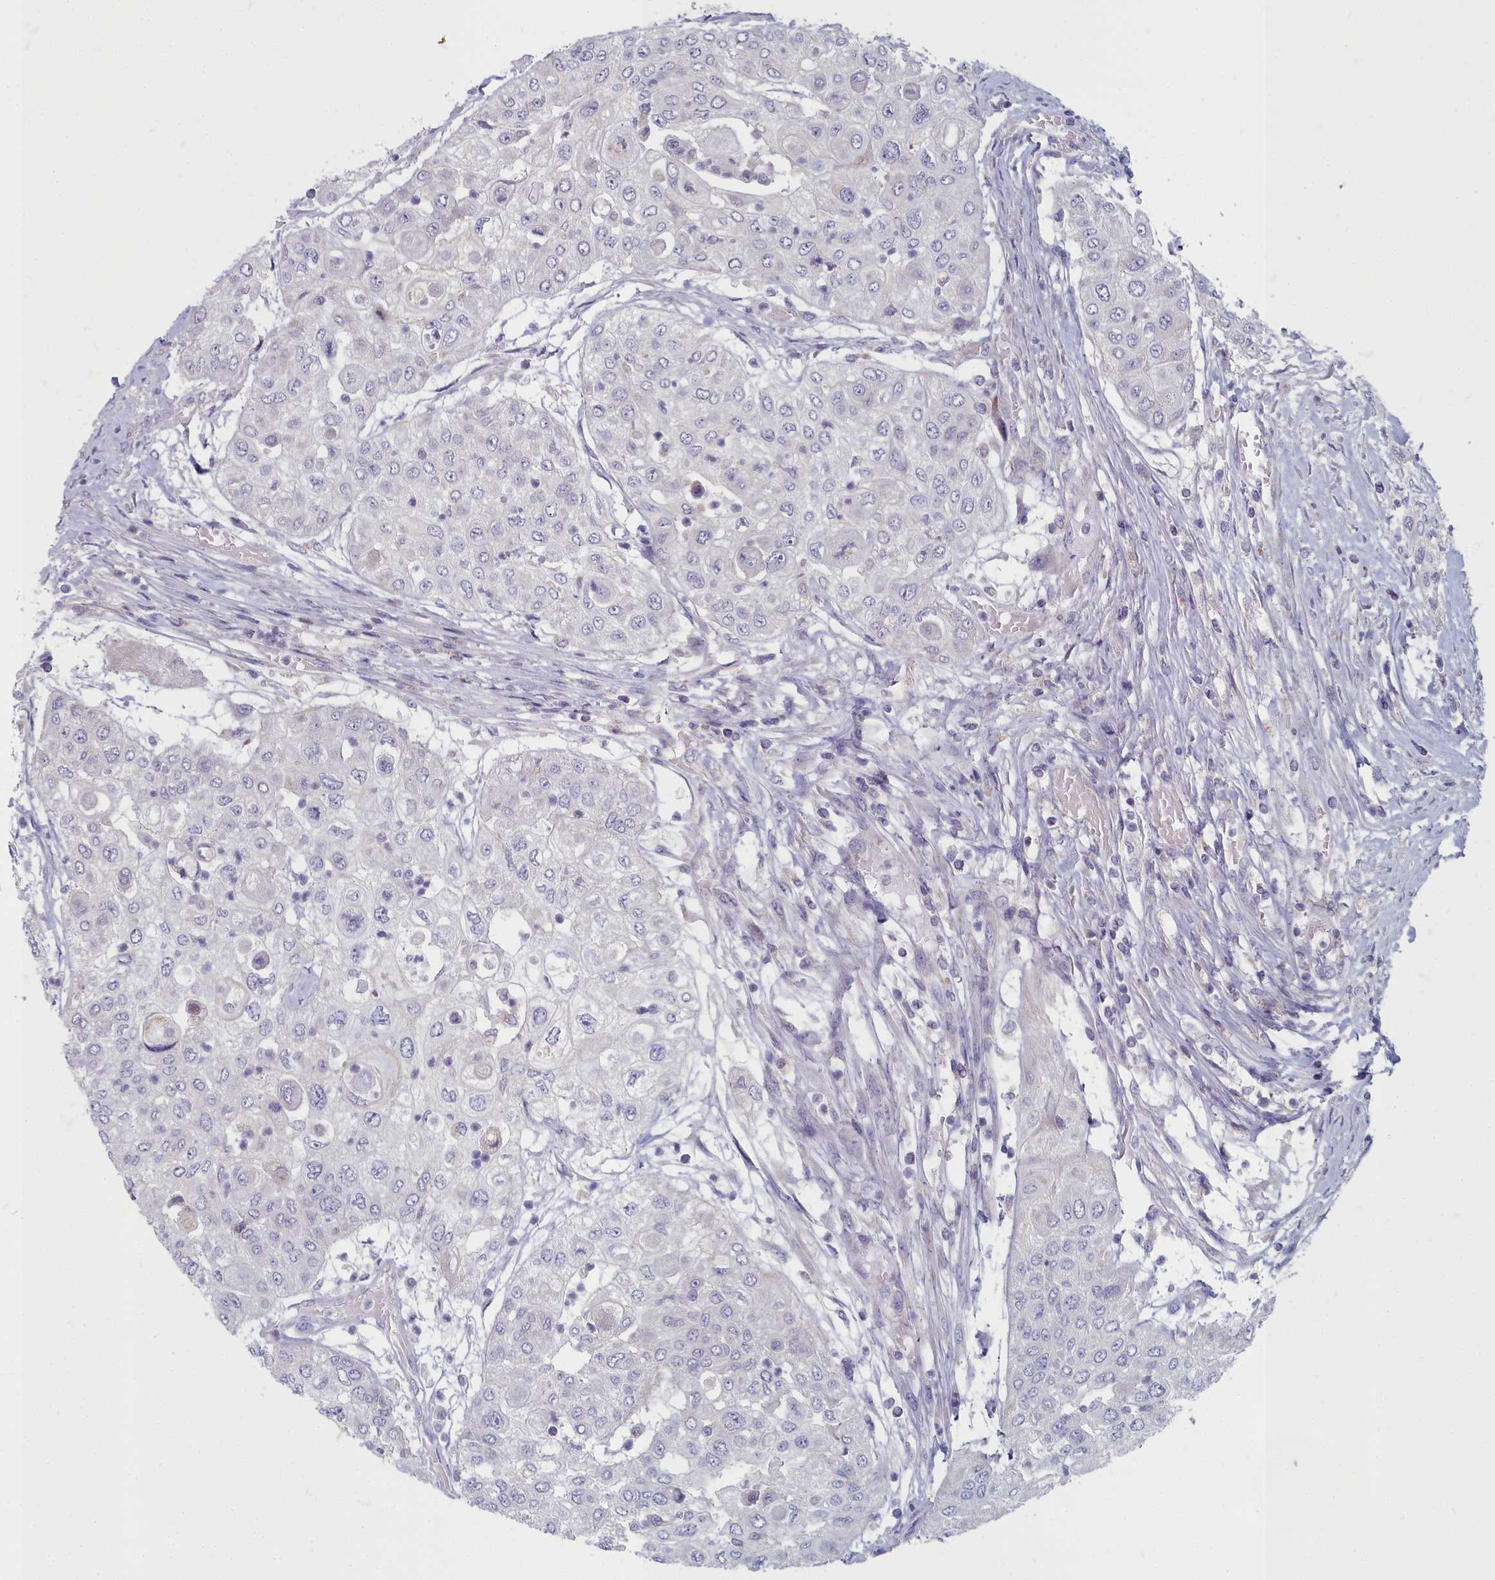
{"staining": {"intensity": "negative", "quantity": "none", "location": "none"}, "tissue": "urothelial cancer", "cell_type": "Tumor cells", "image_type": "cancer", "snomed": [{"axis": "morphology", "description": "Urothelial carcinoma, High grade"}, {"axis": "topography", "description": "Urinary bladder"}], "caption": "Tumor cells are negative for brown protein staining in urothelial carcinoma (high-grade).", "gene": "INSYN2A", "patient": {"sex": "female", "age": 79}}